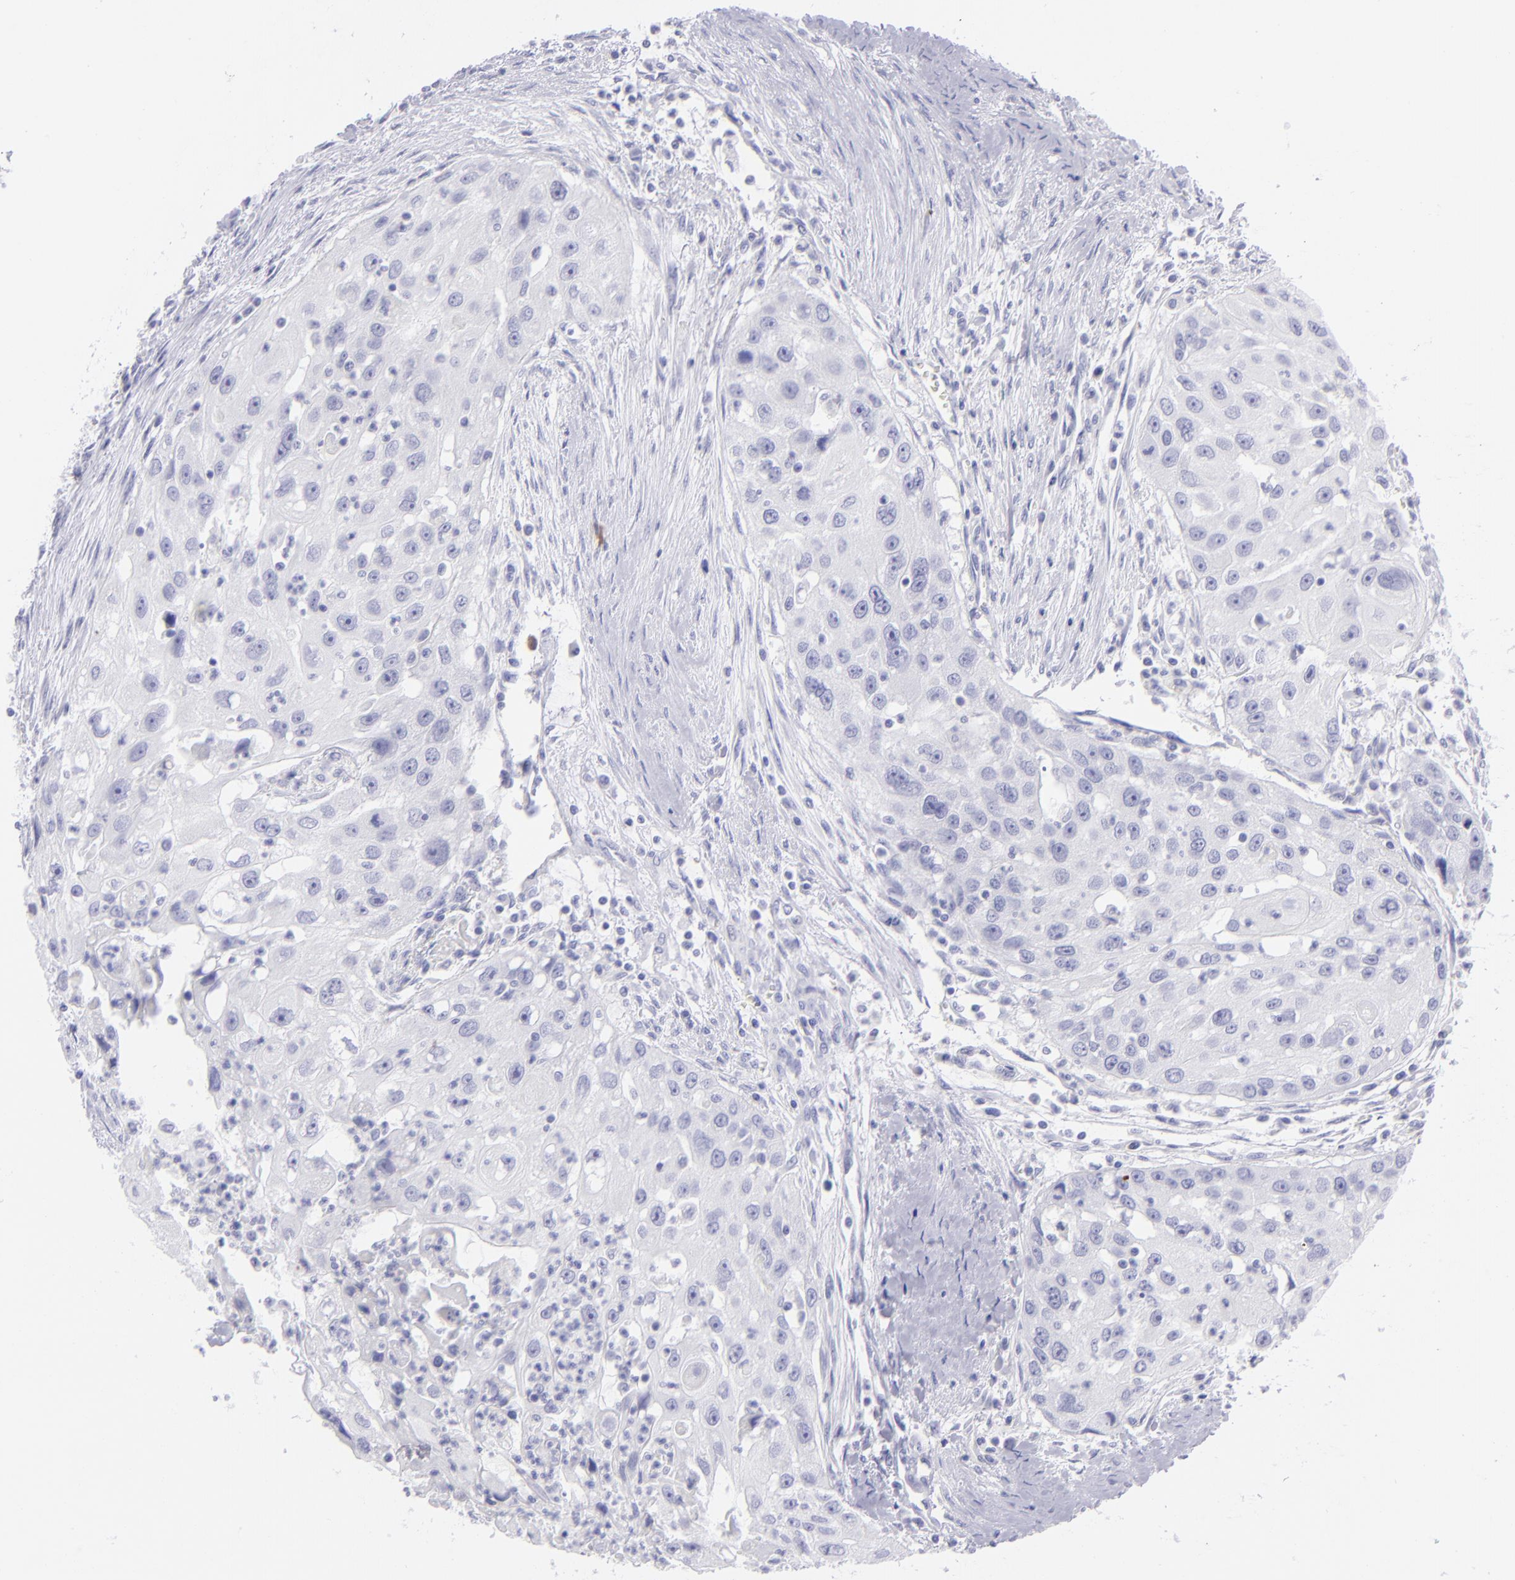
{"staining": {"intensity": "negative", "quantity": "none", "location": "none"}, "tissue": "head and neck cancer", "cell_type": "Tumor cells", "image_type": "cancer", "snomed": [{"axis": "morphology", "description": "Squamous cell carcinoma, NOS"}, {"axis": "topography", "description": "Head-Neck"}], "caption": "Head and neck squamous cell carcinoma was stained to show a protein in brown. There is no significant staining in tumor cells. (Immunohistochemistry (ihc), brightfield microscopy, high magnification).", "gene": "SLC1A2", "patient": {"sex": "male", "age": 64}}